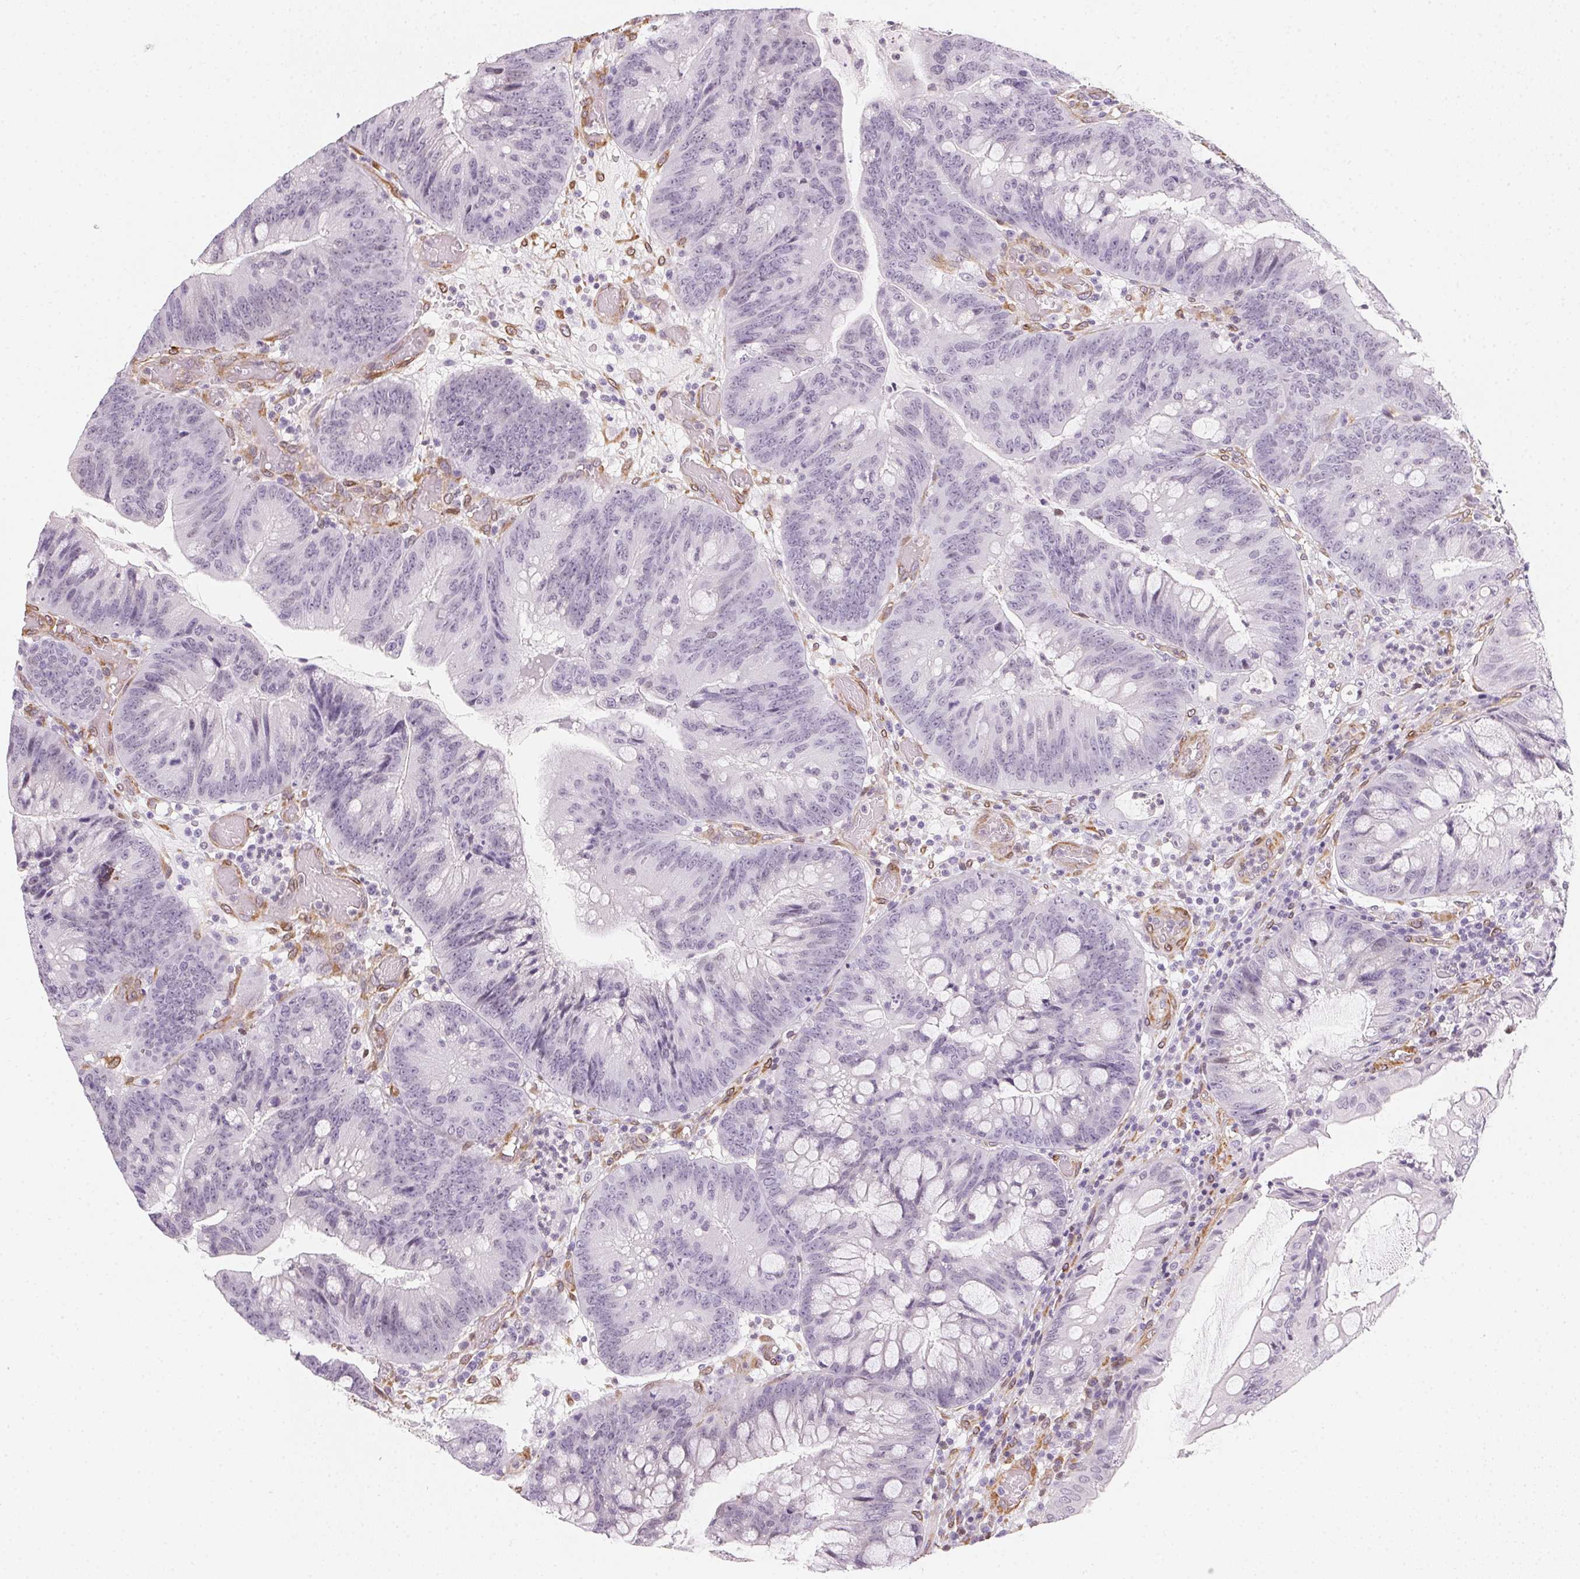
{"staining": {"intensity": "negative", "quantity": "none", "location": "none"}, "tissue": "colorectal cancer", "cell_type": "Tumor cells", "image_type": "cancer", "snomed": [{"axis": "morphology", "description": "Adenocarcinoma, NOS"}, {"axis": "topography", "description": "Colon"}], "caption": "IHC histopathology image of human colorectal cancer (adenocarcinoma) stained for a protein (brown), which reveals no staining in tumor cells.", "gene": "RSBN1", "patient": {"sex": "male", "age": 62}}